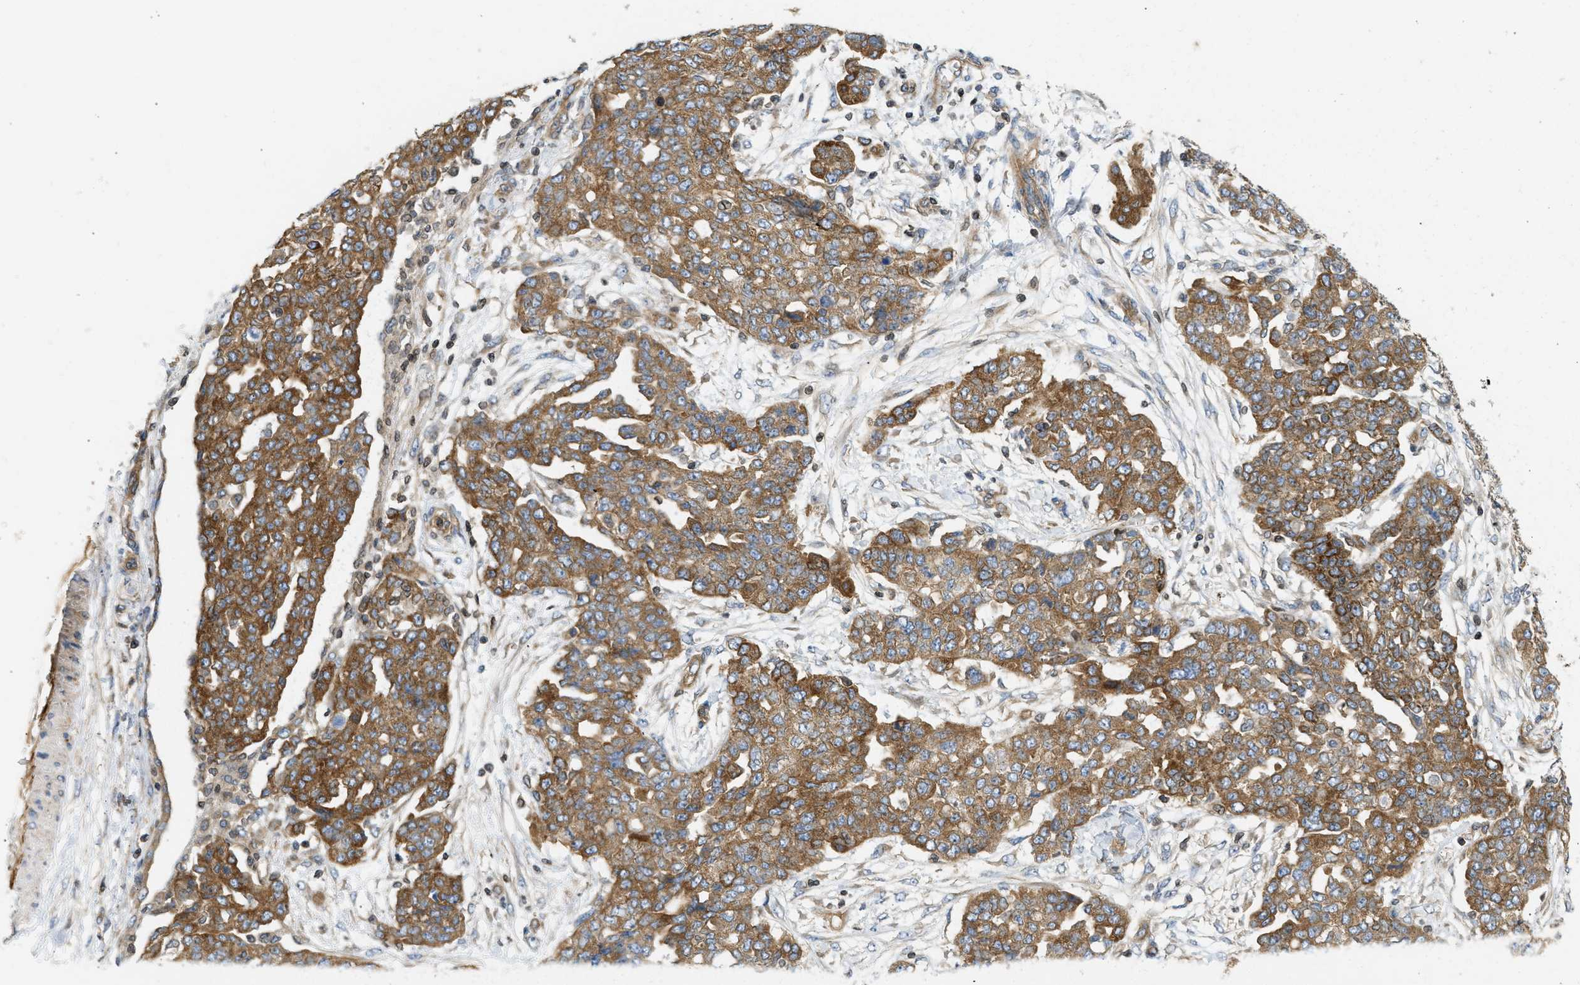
{"staining": {"intensity": "strong", "quantity": ">75%", "location": "cytoplasmic/membranous"}, "tissue": "ovarian cancer", "cell_type": "Tumor cells", "image_type": "cancer", "snomed": [{"axis": "morphology", "description": "Cystadenocarcinoma, serous, NOS"}, {"axis": "topography", "description": "Soft tissue"}, {"axis": "topography", "description": "Ovary"}], "caption": "Immunohistochemistry (IHC) image of neoplastic tissue: ovarian cancer (serous cystadenocarcinoma) stained using IHC reveals high levels of strong protein expression localized specifically in the cytoplasmic/membranous of tumor cells, appearing as a cytoplasmic/membranous brown color.", "gene": "STRN", "patient": {"sex": "female", "age": 57}}